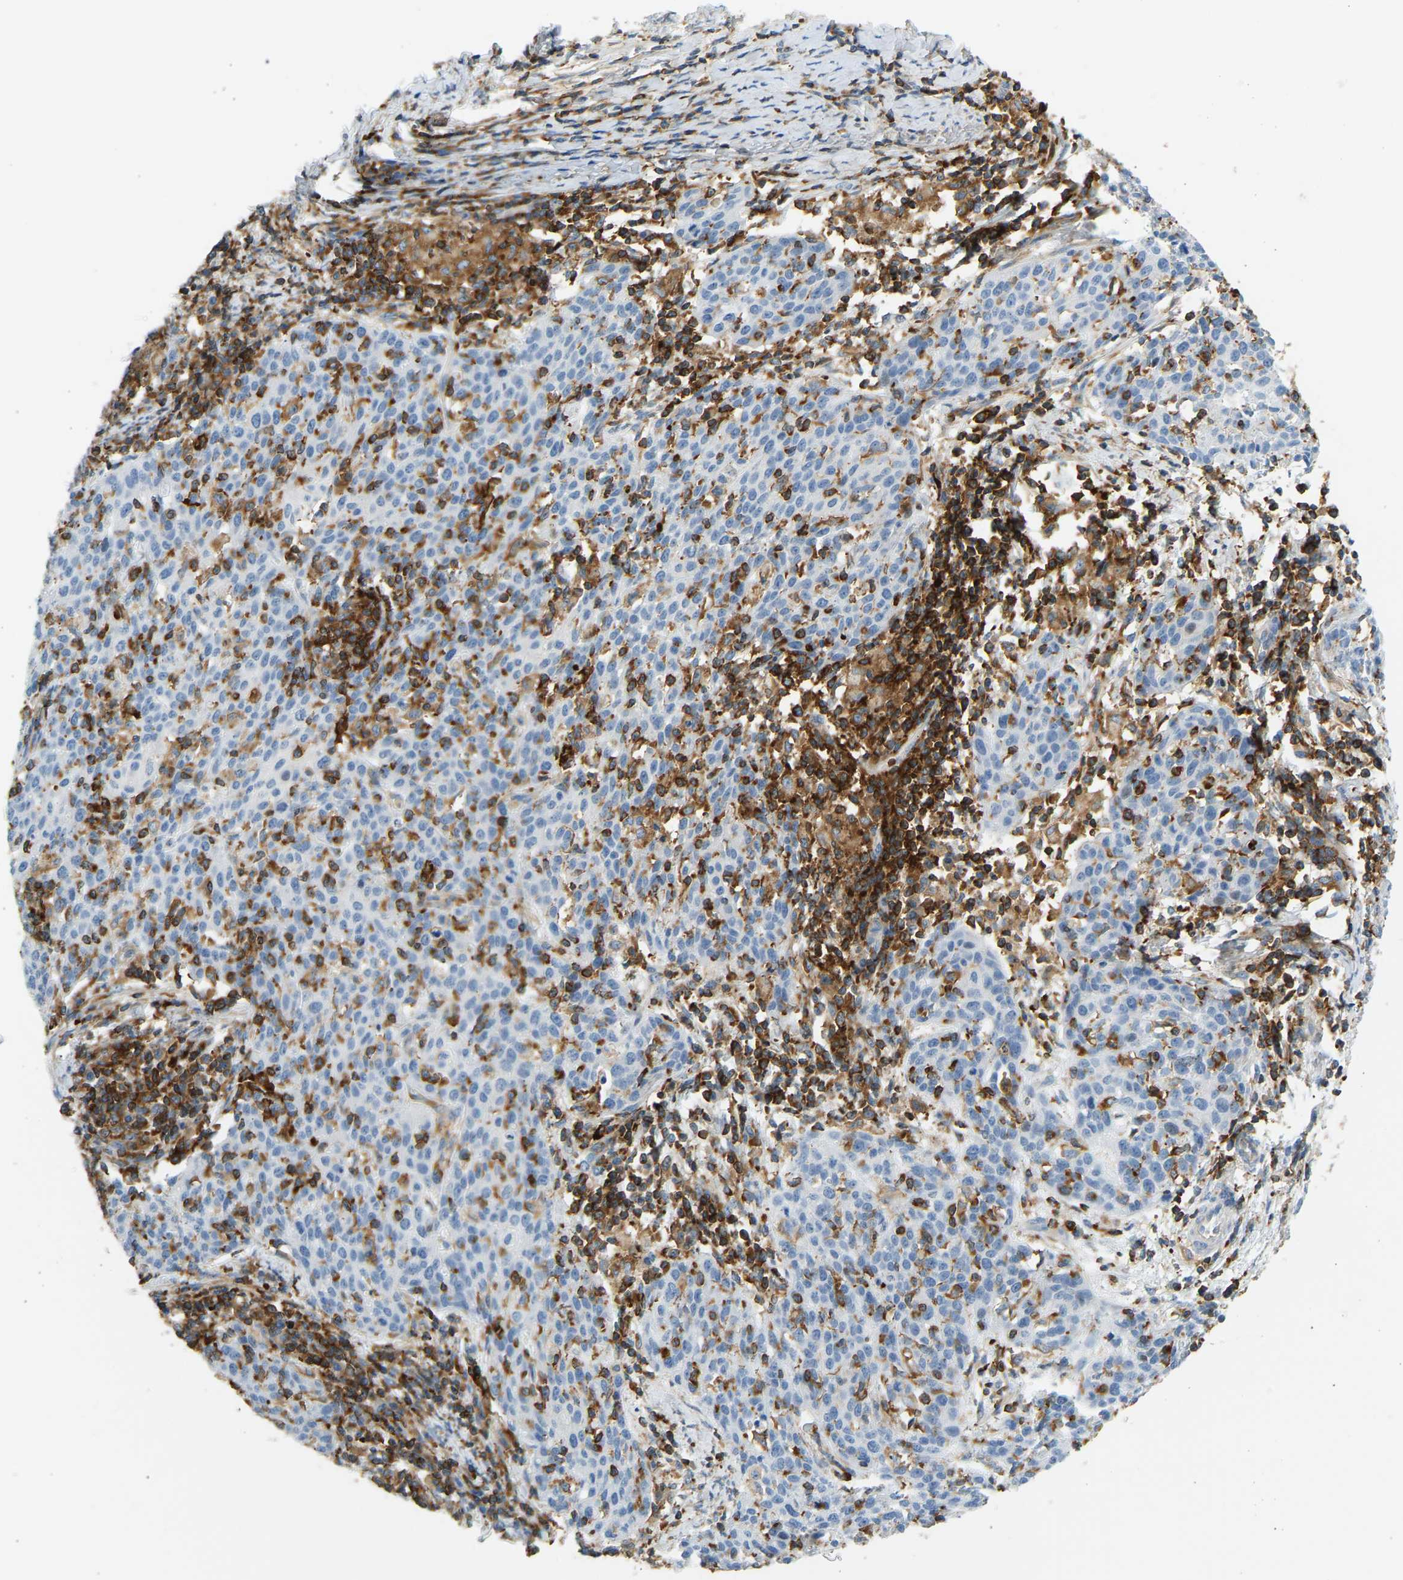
{"staining": {"intensity": "negative", "quantity": "none", "location": "none"}, "tissue": "cervical cancer", "cell_type": "Tumor cells", "image_type": "cancer", "snomed": [{"axis": "morphology", "description": "Squamous cell carcinoma, NOS"}, {"axis": "topography", "description": "Cervix"}], "caption": "Immunohistochemistry (IHC) of human cervical cancer (squamous cell carcinoma) reveals no staining in tumor cells.", "gene": "FNBP1", "patient": {"sex": "female", "age": 38}}